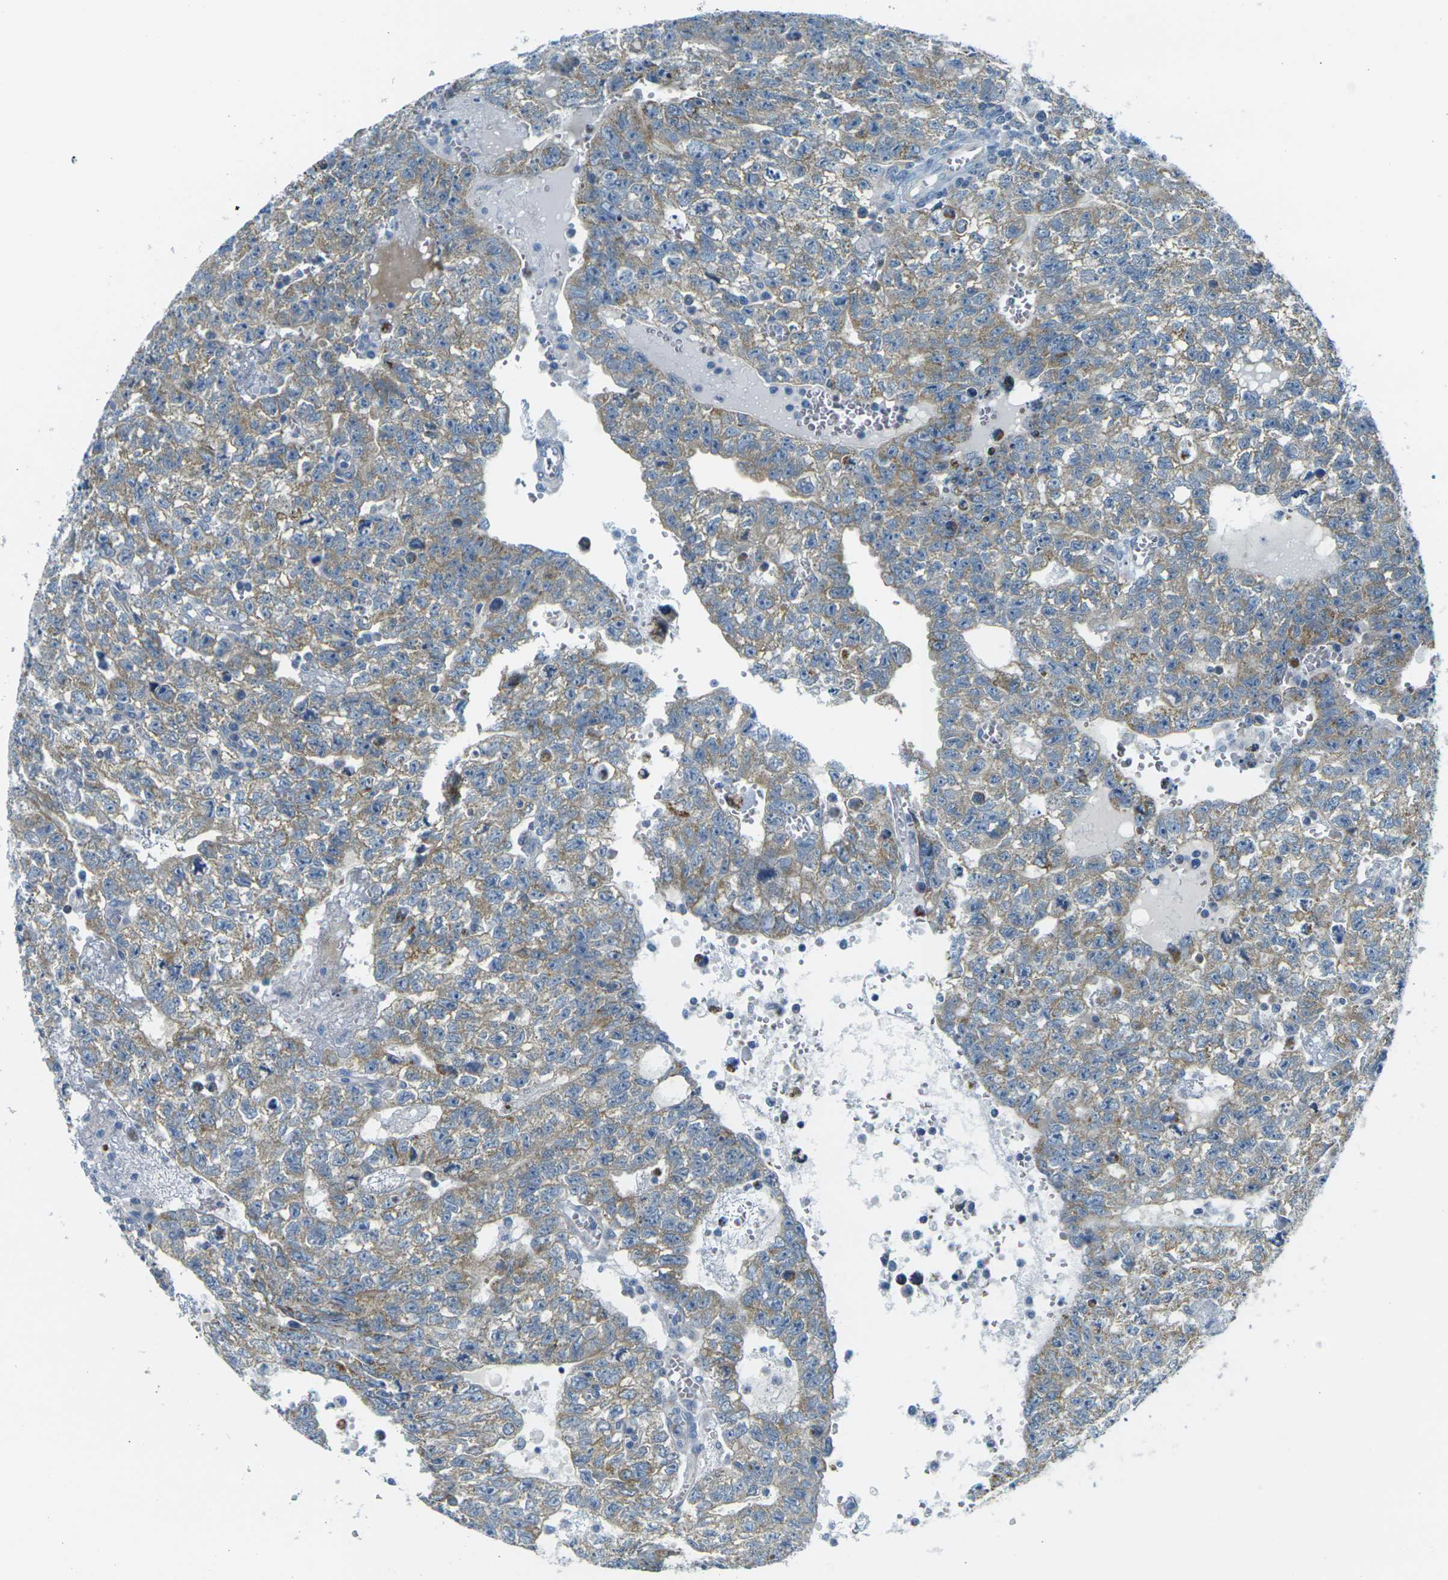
{"staining": {"intensity": "weak", "quantity": ">75%", "location": "cytoplasmic/membranous"}, "tissue": "testis cancer", "cell_type": "Tumor cells", "image_type": "cancer", "snomed": [{"axis": "morphology", "description": "Seminoma, NOS"}, {"axis": "morphology", "description": "Carcinoma, Embryonal, NOS"}, {"axis": "topography", "description": "Testis"}], "caption": "A histopathology image showing weak cytoplasmic/membranous positivity in about >75% of tumor cells in testis seminoma, as visualized by brown immunohistochemical staining.", "gene": "PARD6B", "patient": {"sex": "male", "age": 38}}